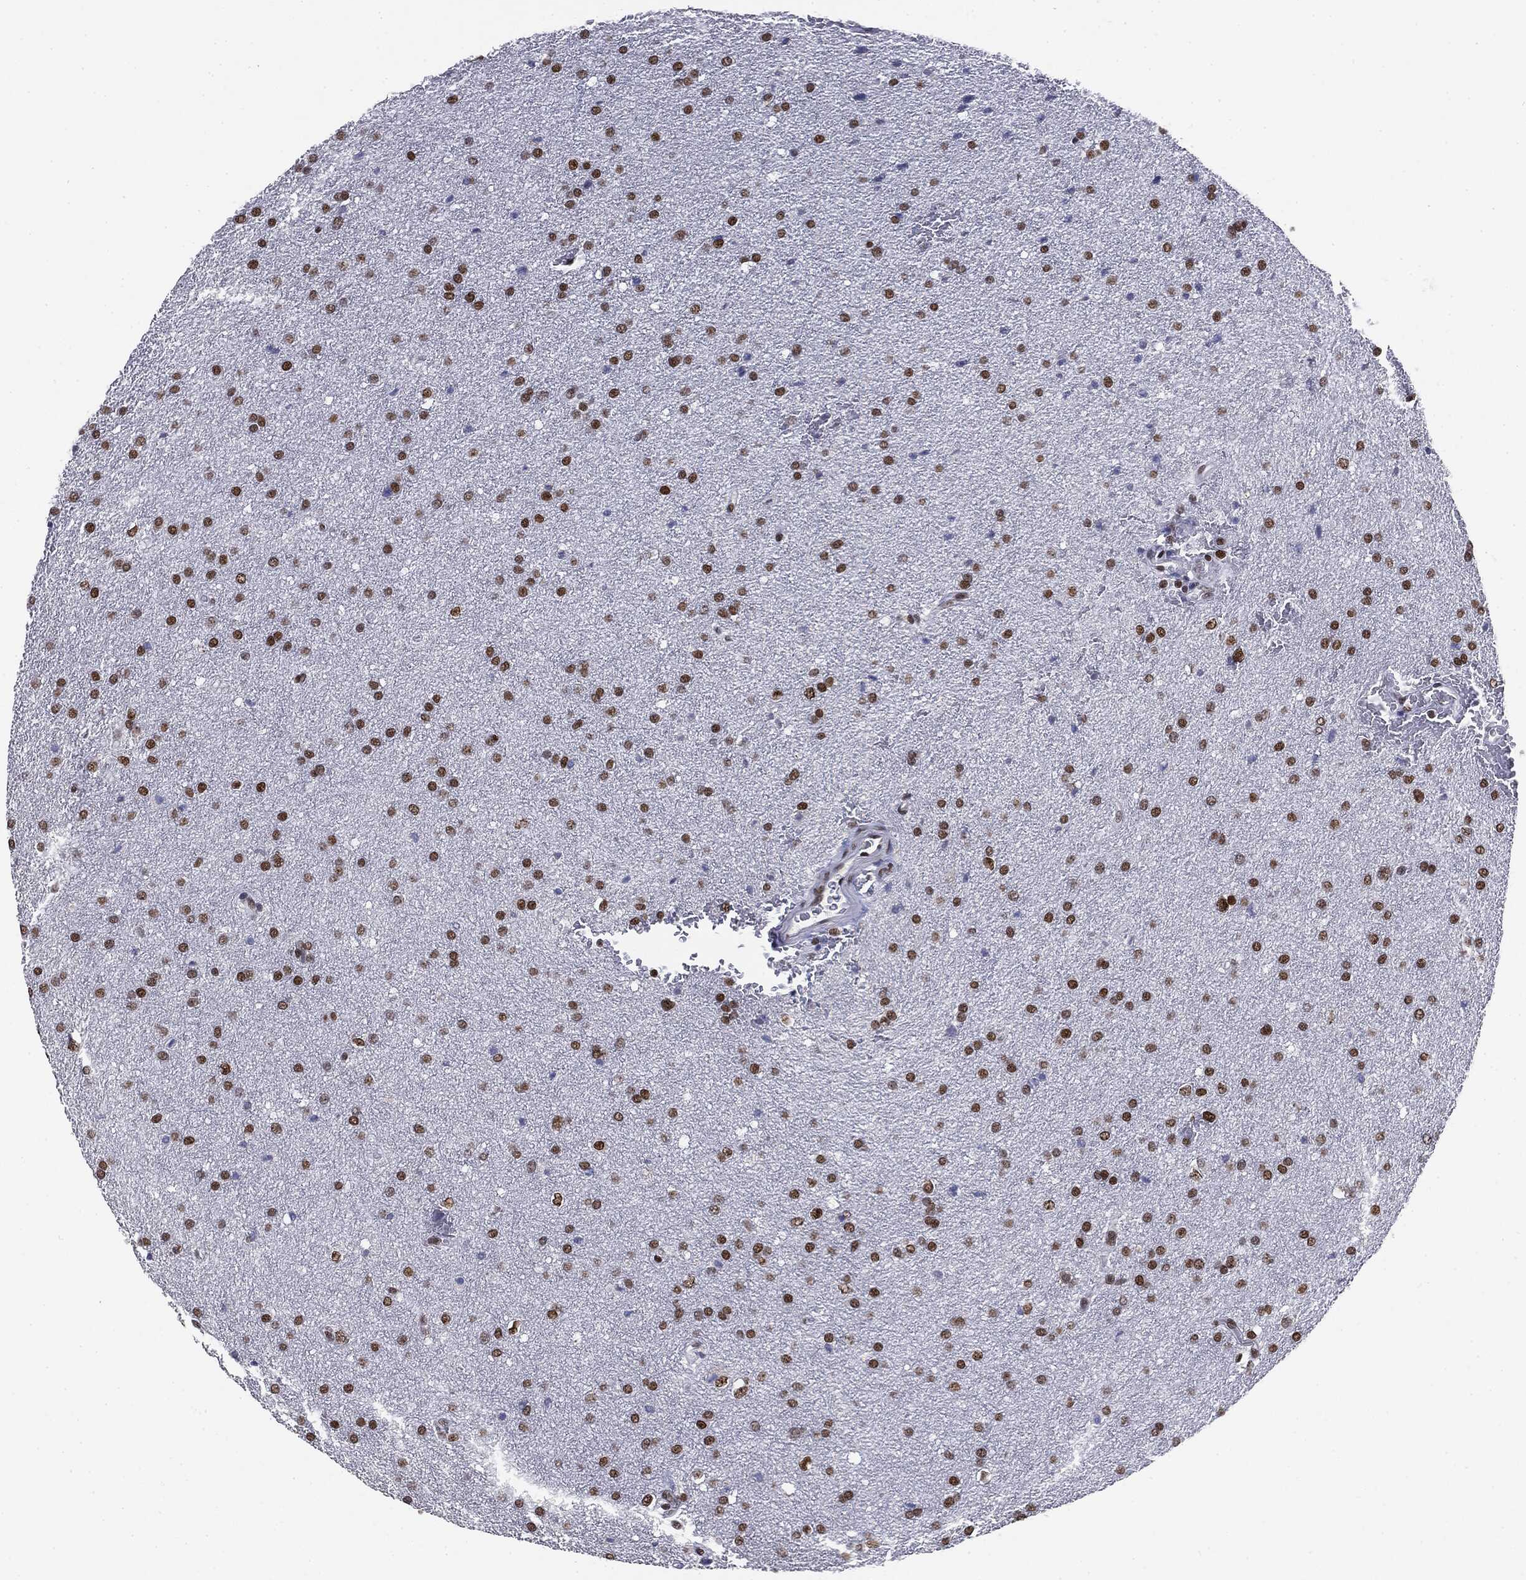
{"staining": {"intensity": "strong", "quantity": ">75%", "location": "nuclear"}, "tissue": "glioma", "cell_type": "Tumor cells", "image_type": "cancer", "snomed": [{"axis": "morphology", "description": "Glioma, malignant, Low grade"}, {"axis": "topography", "description": "Brain"}], "caption": "About >75% of tumor cells in malignant glioma (low-grade) exhibit strong nuclear protein positivity as visualized by brown immunohistochemical staining.", "gene": "MDC1", "patient": {"sex": "female", "age": 37}}